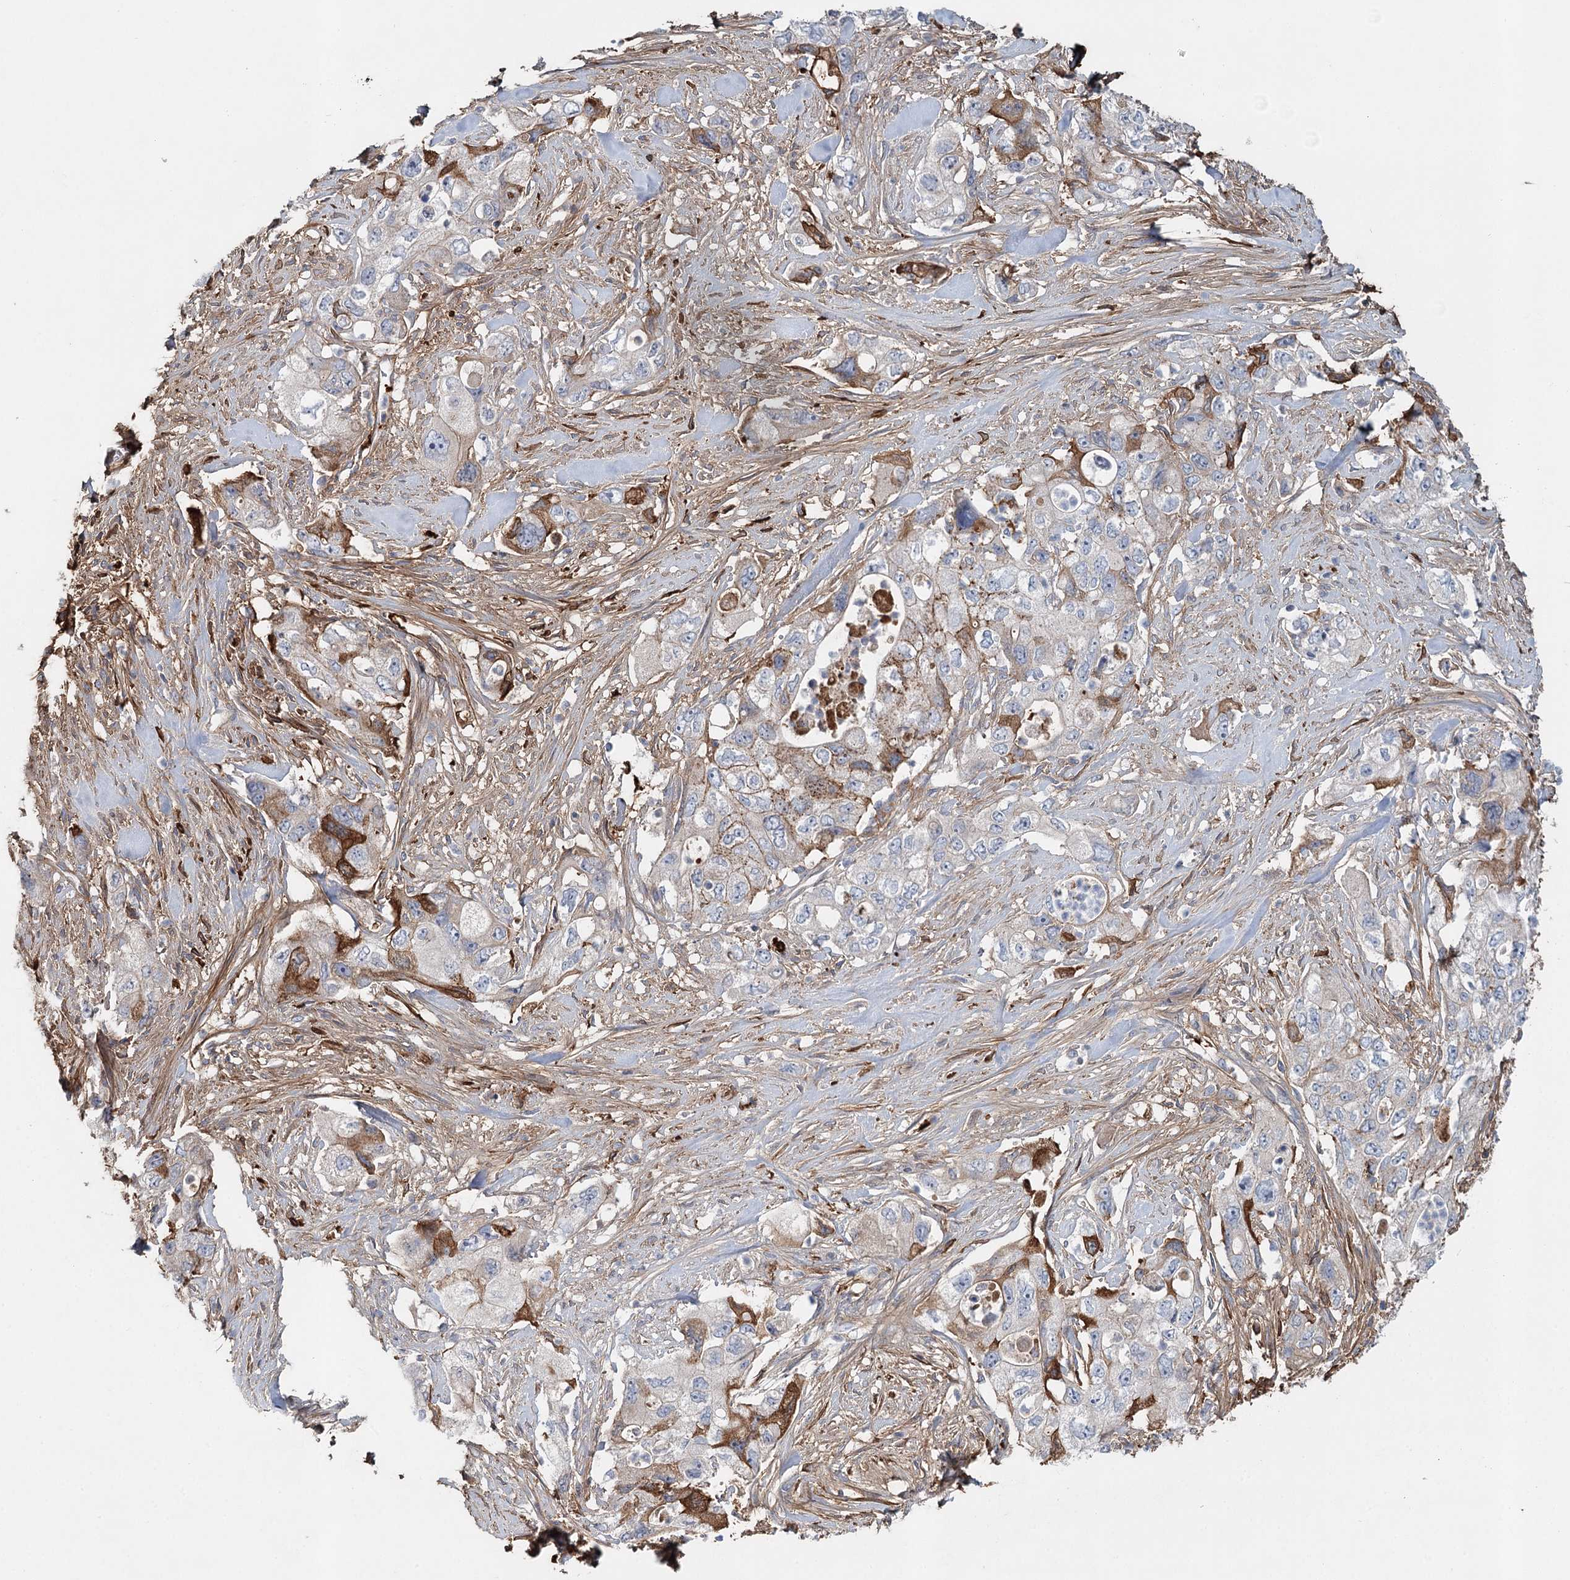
{"staining": {"intensity": "moderate", "quantity": "<25%", "location": "cytoplasmic/membranous"}, "tissue": "pancreatic cancer", "cell_type": "Tumor cells", "image_type": "cancer", "snomed": [{"axis": "morphology", "description": "Adenocarcinoma, NOS"}, {"axis": "topography", "description": "Pancreas"}], "caption": "Brown immunohistochemical staining in human adenocarcinoma (pancreatic) displays moderate cytoplasmic/membranous positivity in about <25% of tumor cells.", "gene": "ALKBH8", "patient": {"sex": "female", "age": 73}}